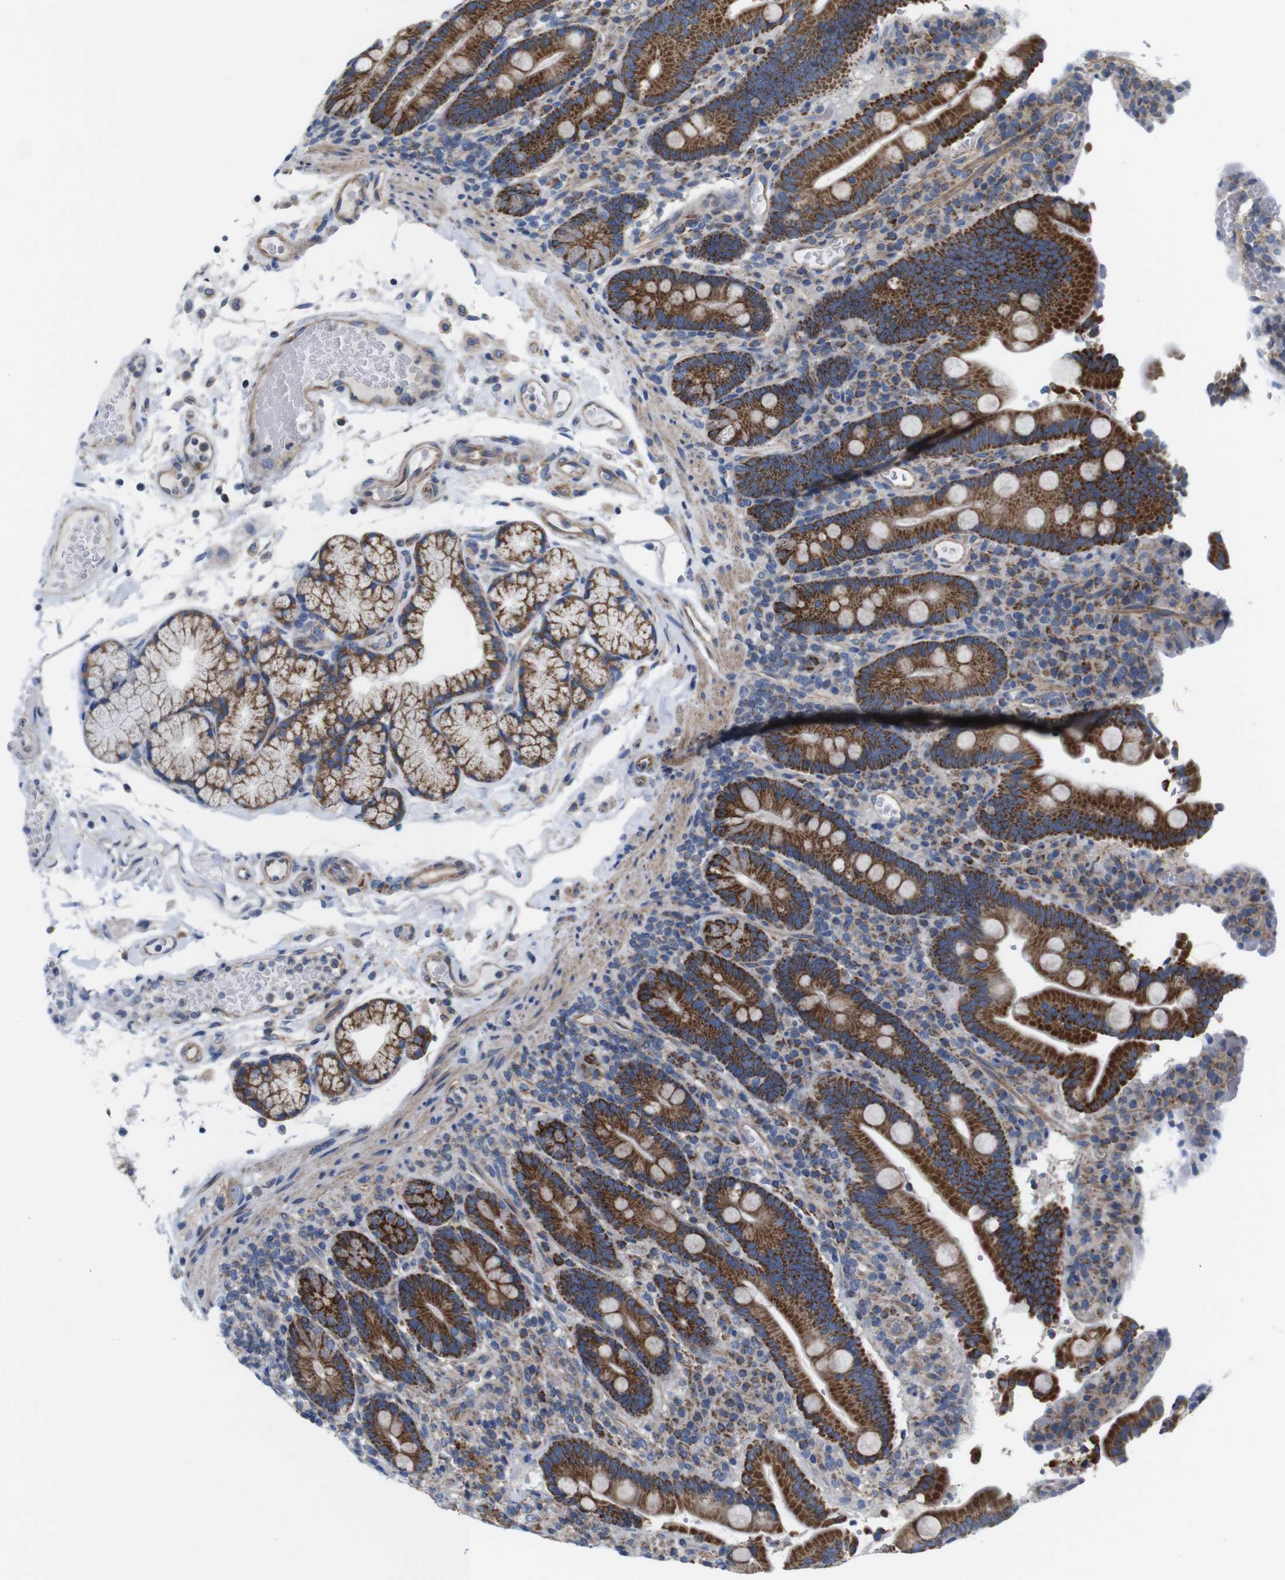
{"staining": {"intensity": "strong", "quantity": ">75%", "location": "cytoplasmic/membranous"}, "tissue": "duodenum", "cell_type": "Glandular cells", "image_type": "normal", "snomed": [{"axis": "morphology", "description": "Normal tissue, NOS"}, {"axis": "topography", "description": "Small intestine, NOS"}], "caption": "Protein analysis of benign duodenum exhibits strong cytoplasmic/membranous expression in approximately >75% of glandular cells.", "gene": "PDCD1LG2", "patient": {"sex": "female", "age": 71}}